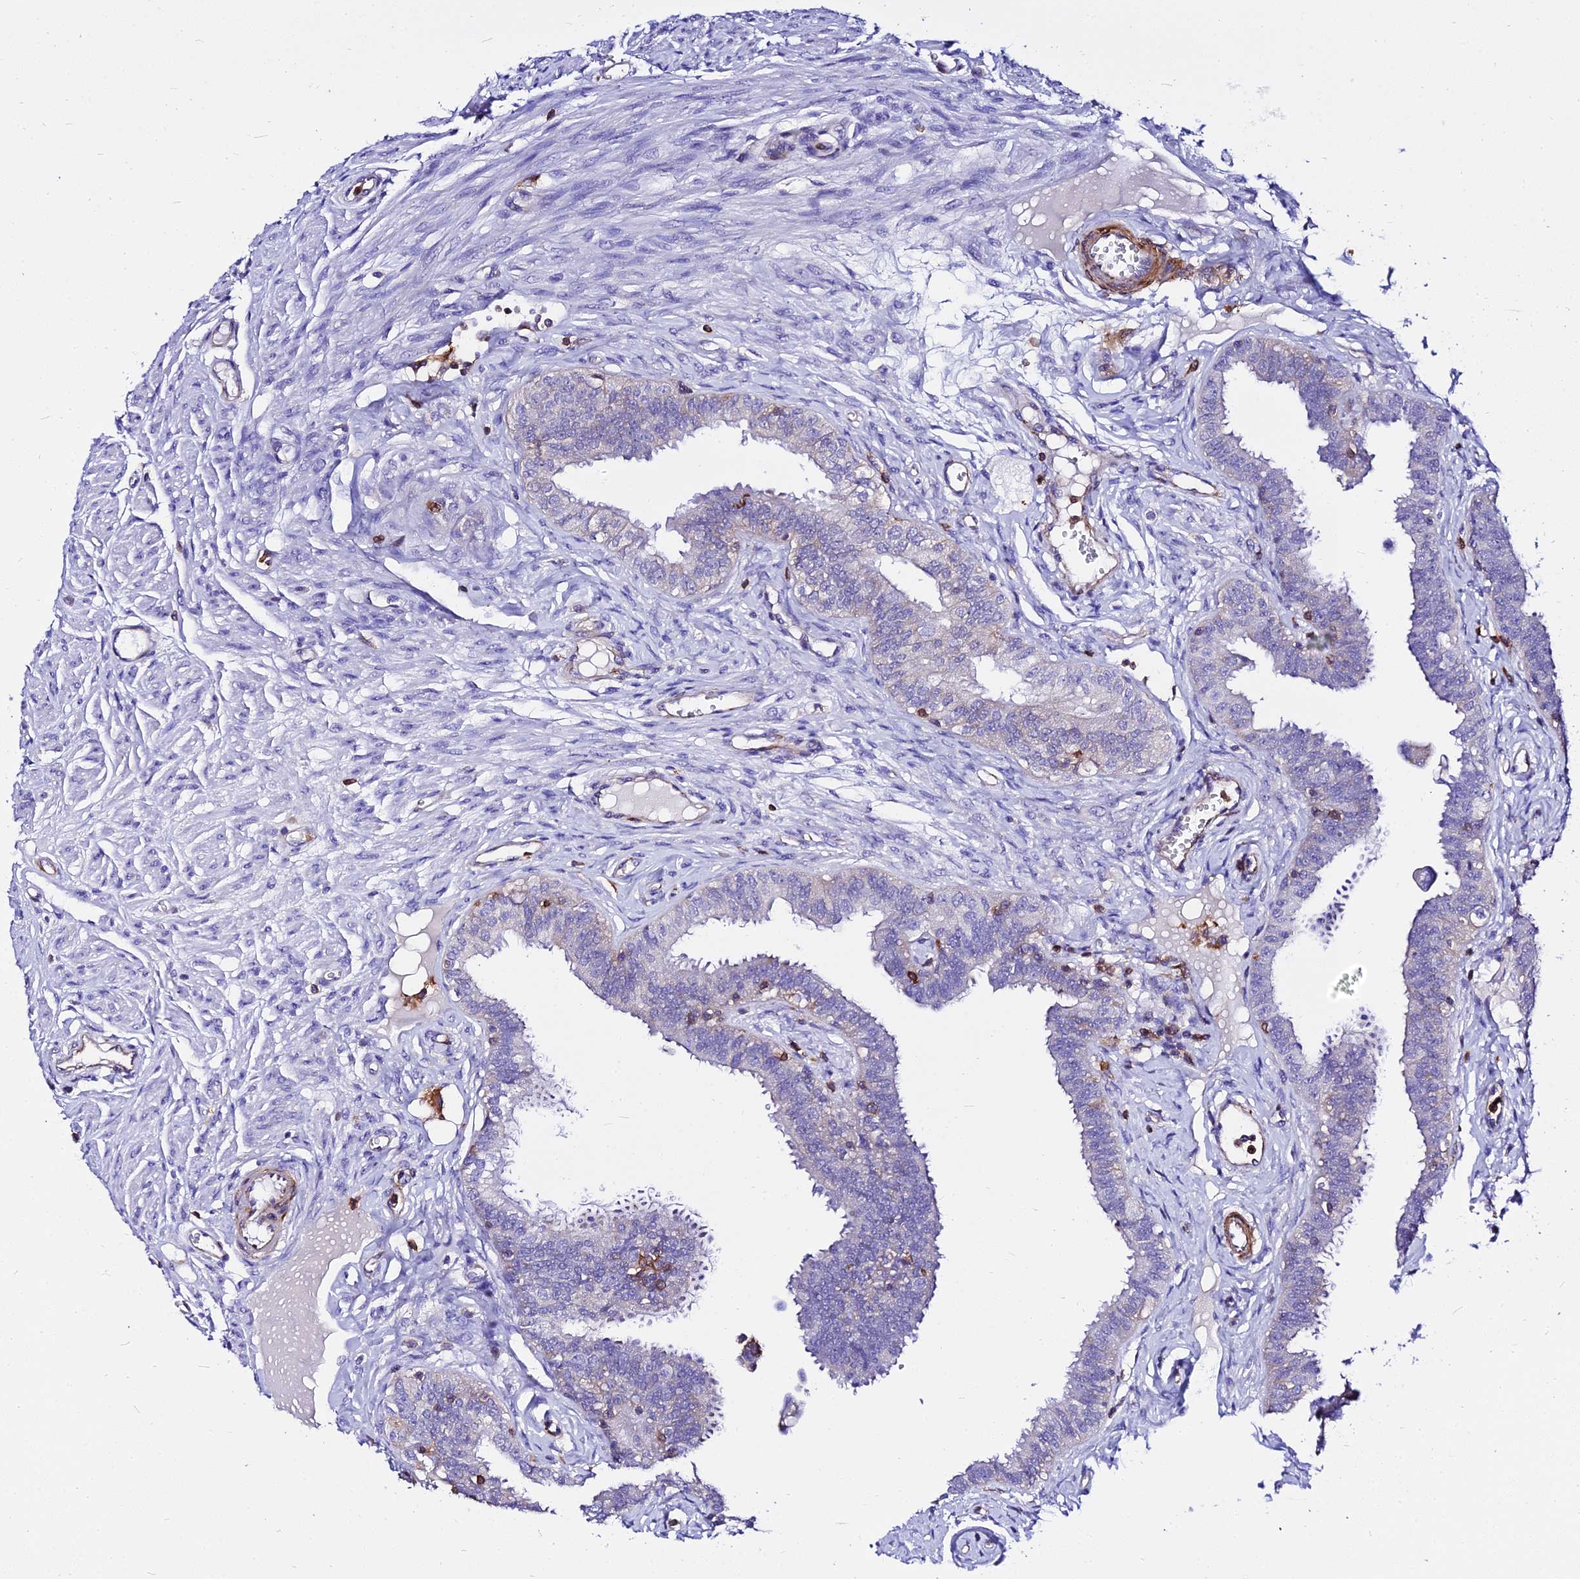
{"staining": {"intensity": "weak", "quantity": "<25%", "location": "cytoplasmic/membranous"}, "tissue": "fallopian tube", "cell_type": "Glandular cells", "image_type": "normal", "snomed": [{"axis": "morphology", "description": "Normal tissue, NOS"}, {"axis": "morphology", "description": "Carcinoma, NOS"}, {"axis": "topography", "description": "Fallopian tube"}, {"axis": "topography", "description": "Ovary"}], "caption": "IHC of unremarkable fallopian tube demonstrates no expression in glandular cells. Nuclei are stained in blue.", "gene": "CSRP1", "patient": {"sex": "female", "age": 59}}